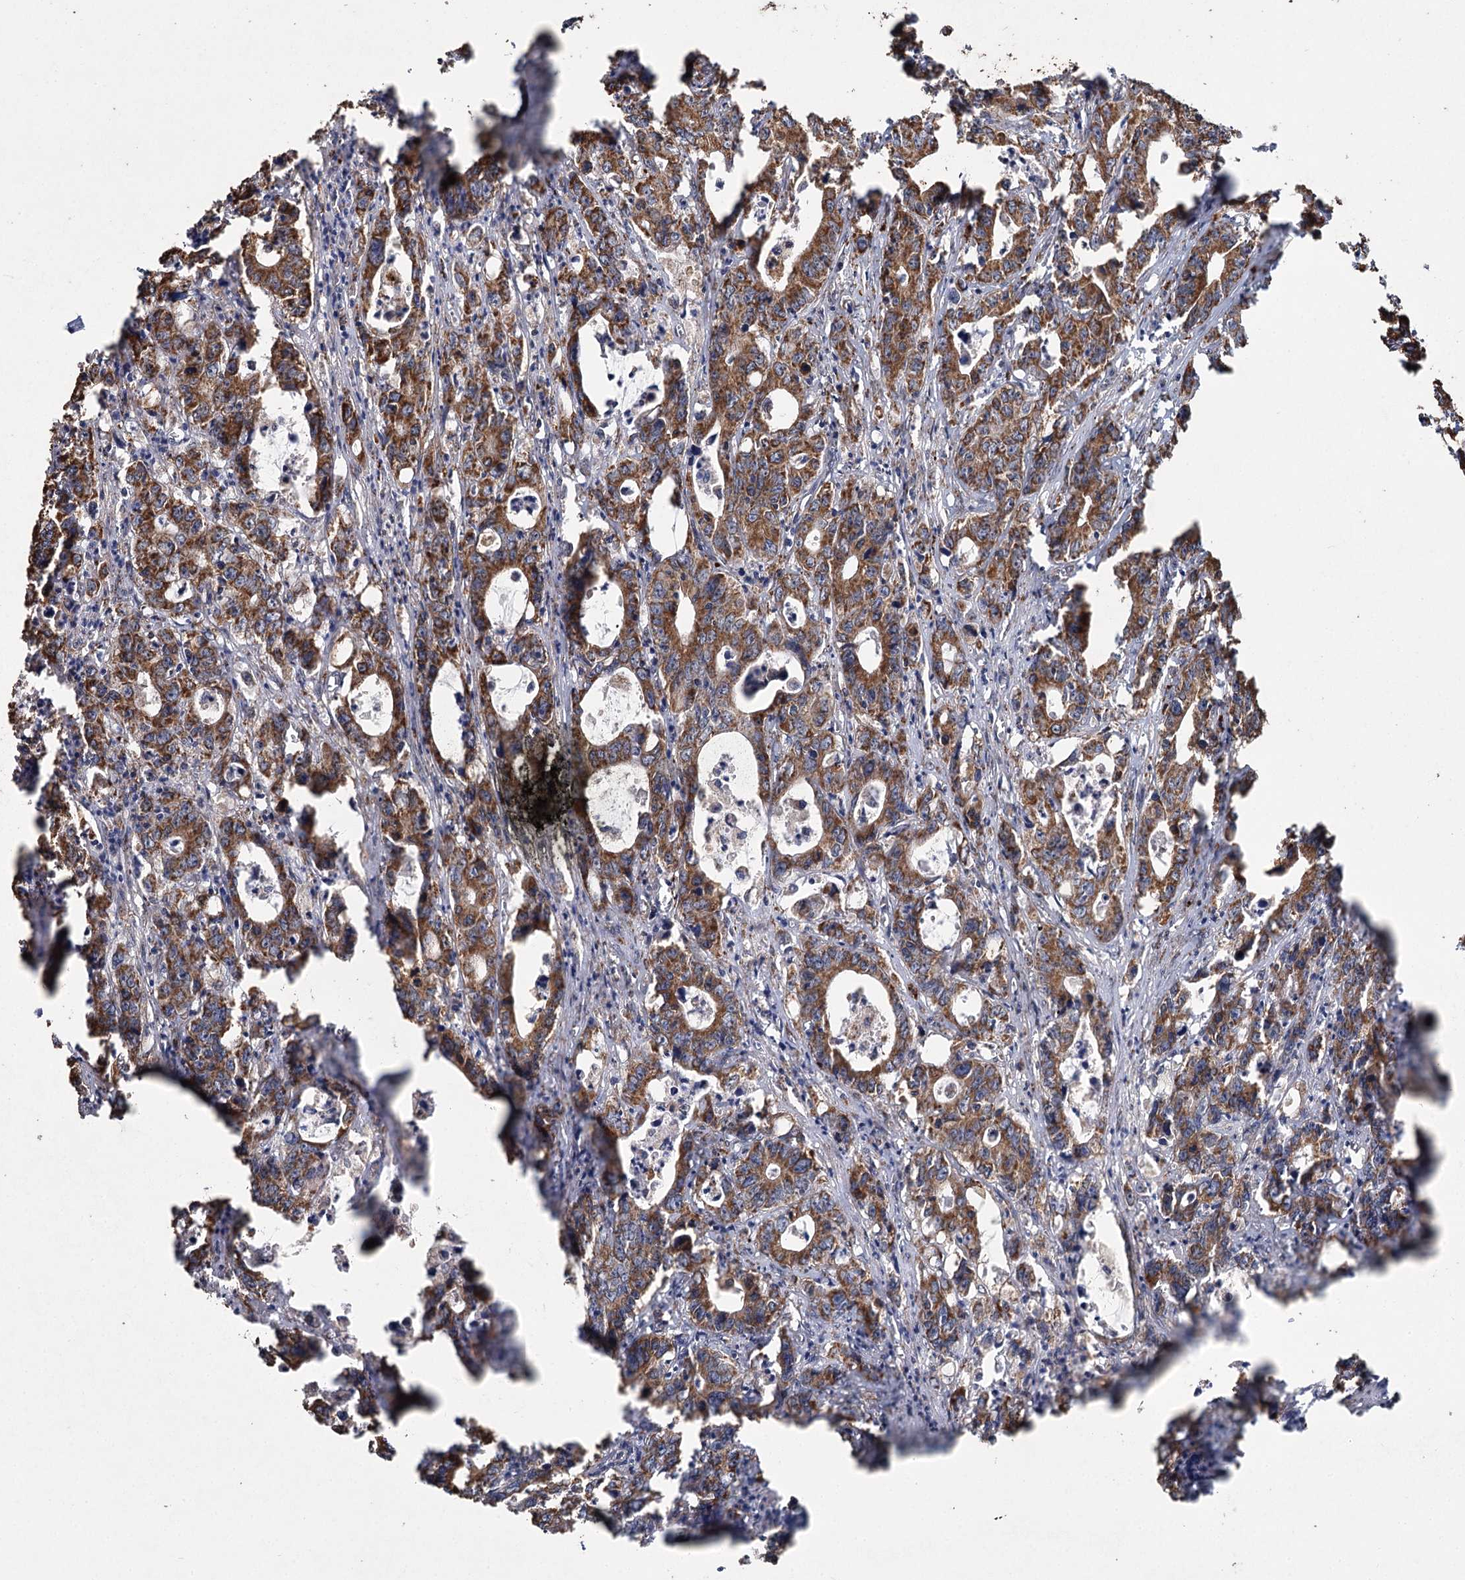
{"staining": {"intensity": "moderate", "quantity": ">75%", "location": "cytoplasmic/membranous"}, "tissue": "colorectal cancer", "cell_type": "Tumor cells", "image_type": "cancer", "snomed": [{"axis": "morphology", "description": "Adenocarcinoma, NOS"}, {"axis": "topography", "description": "Colon"}], "caption": "There is medium levels of moderate cytoplasmic/membranous expression in tumor cells of colorectal cancer (adenocarcinoma), as demonstrated by immunohistochemical staining (brown color).", "gene": "SLF2", "patient": {"sex": "female", "age": 75}}